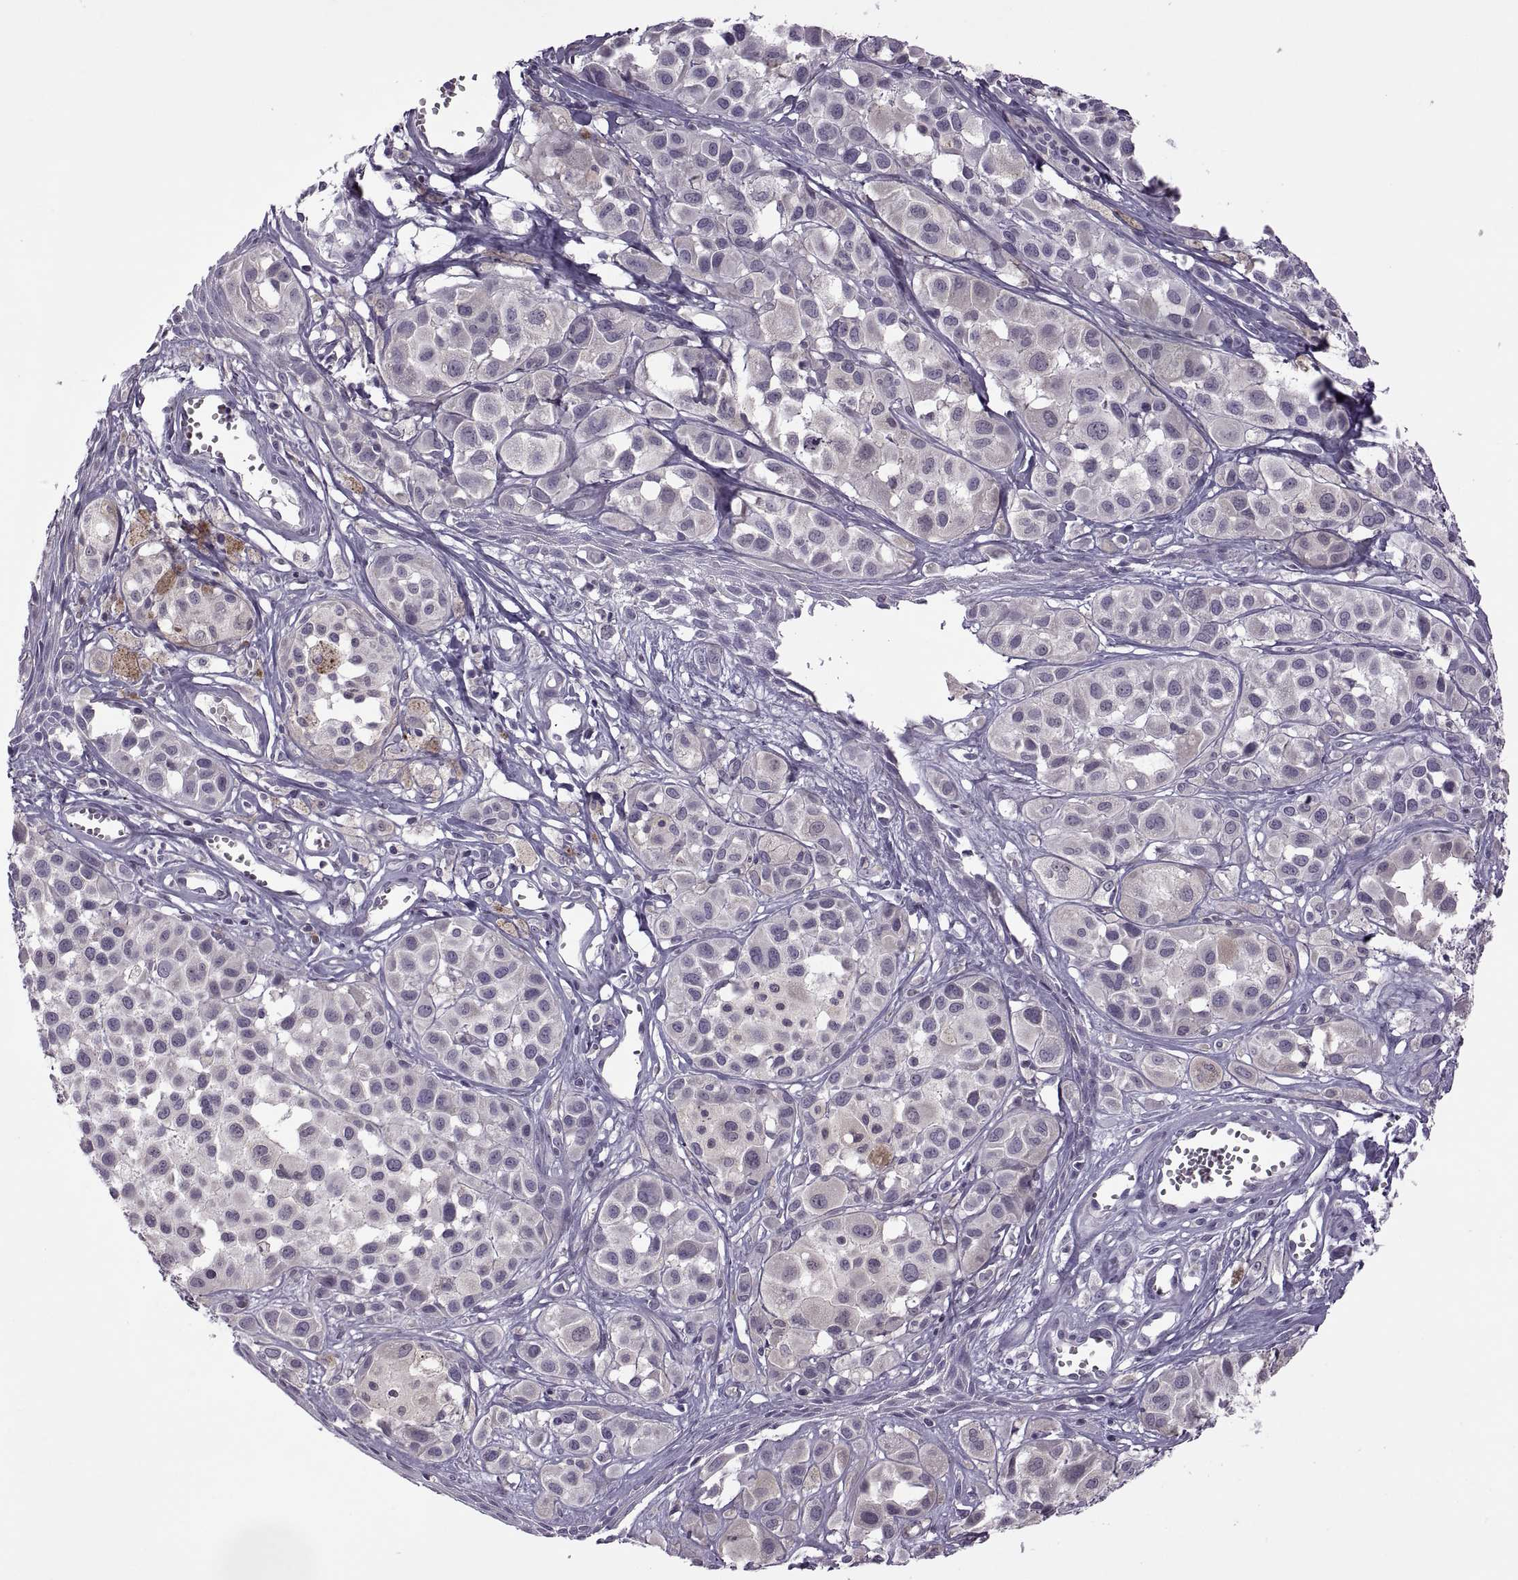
{"staining": {"intensity": "negative", "quantity": "none", "location": "none"}, "tissue": "melanoma", "cell_type": "Tumor cells", "image_type": "cancer", "snomed": [{"axis": "morphology", "description": "Malignant melanoma, NOS"}, {"axis": "topography", "description": "Skin"}], "caption": "Micrograph shows no significant protein staining in tumor cells of malignant melanoma.", "gene": "RSPH6A", "patient": {"sex": "male", "age": 77}}